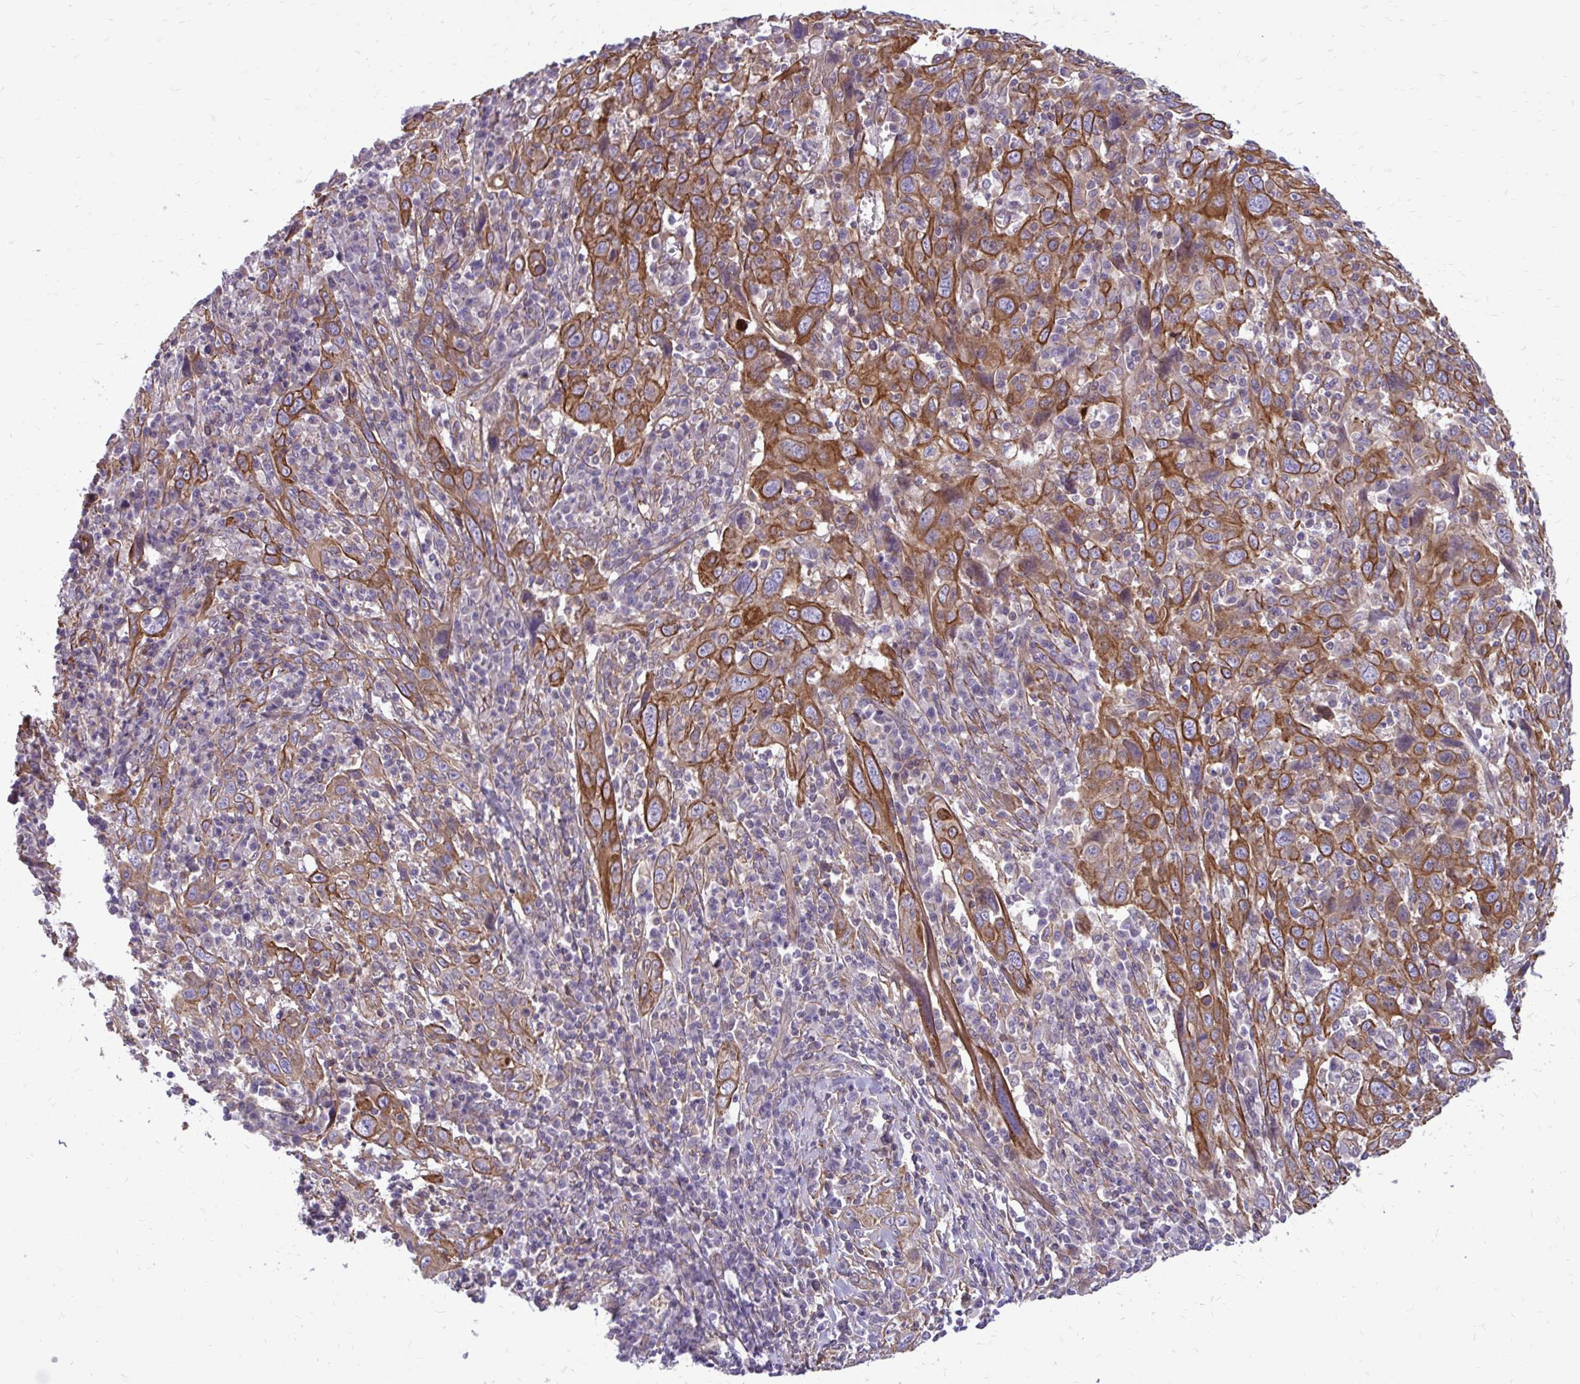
{"staining": {"intensity": "strong", "quantity": ">75%", "location": "cytoplasmic/membranous"}, "tissue": "cervical cancer", "cell_type": "Tumor cells", "image_type": "cancer", "snomed": [{"axis": "morphology", "description": "Squamous cell carcinoma, NOS"}, {"axis": "topography", "description": "Cervix"}], "caption": "Immunohistochemical staining of squamous cell carcinoma (cervical) shows strong cytoplasmic/membranous protein staining in approximately >75% of tumor cells.", "gene": "FAP", "patient": {"sex": "female", "age": 46}}